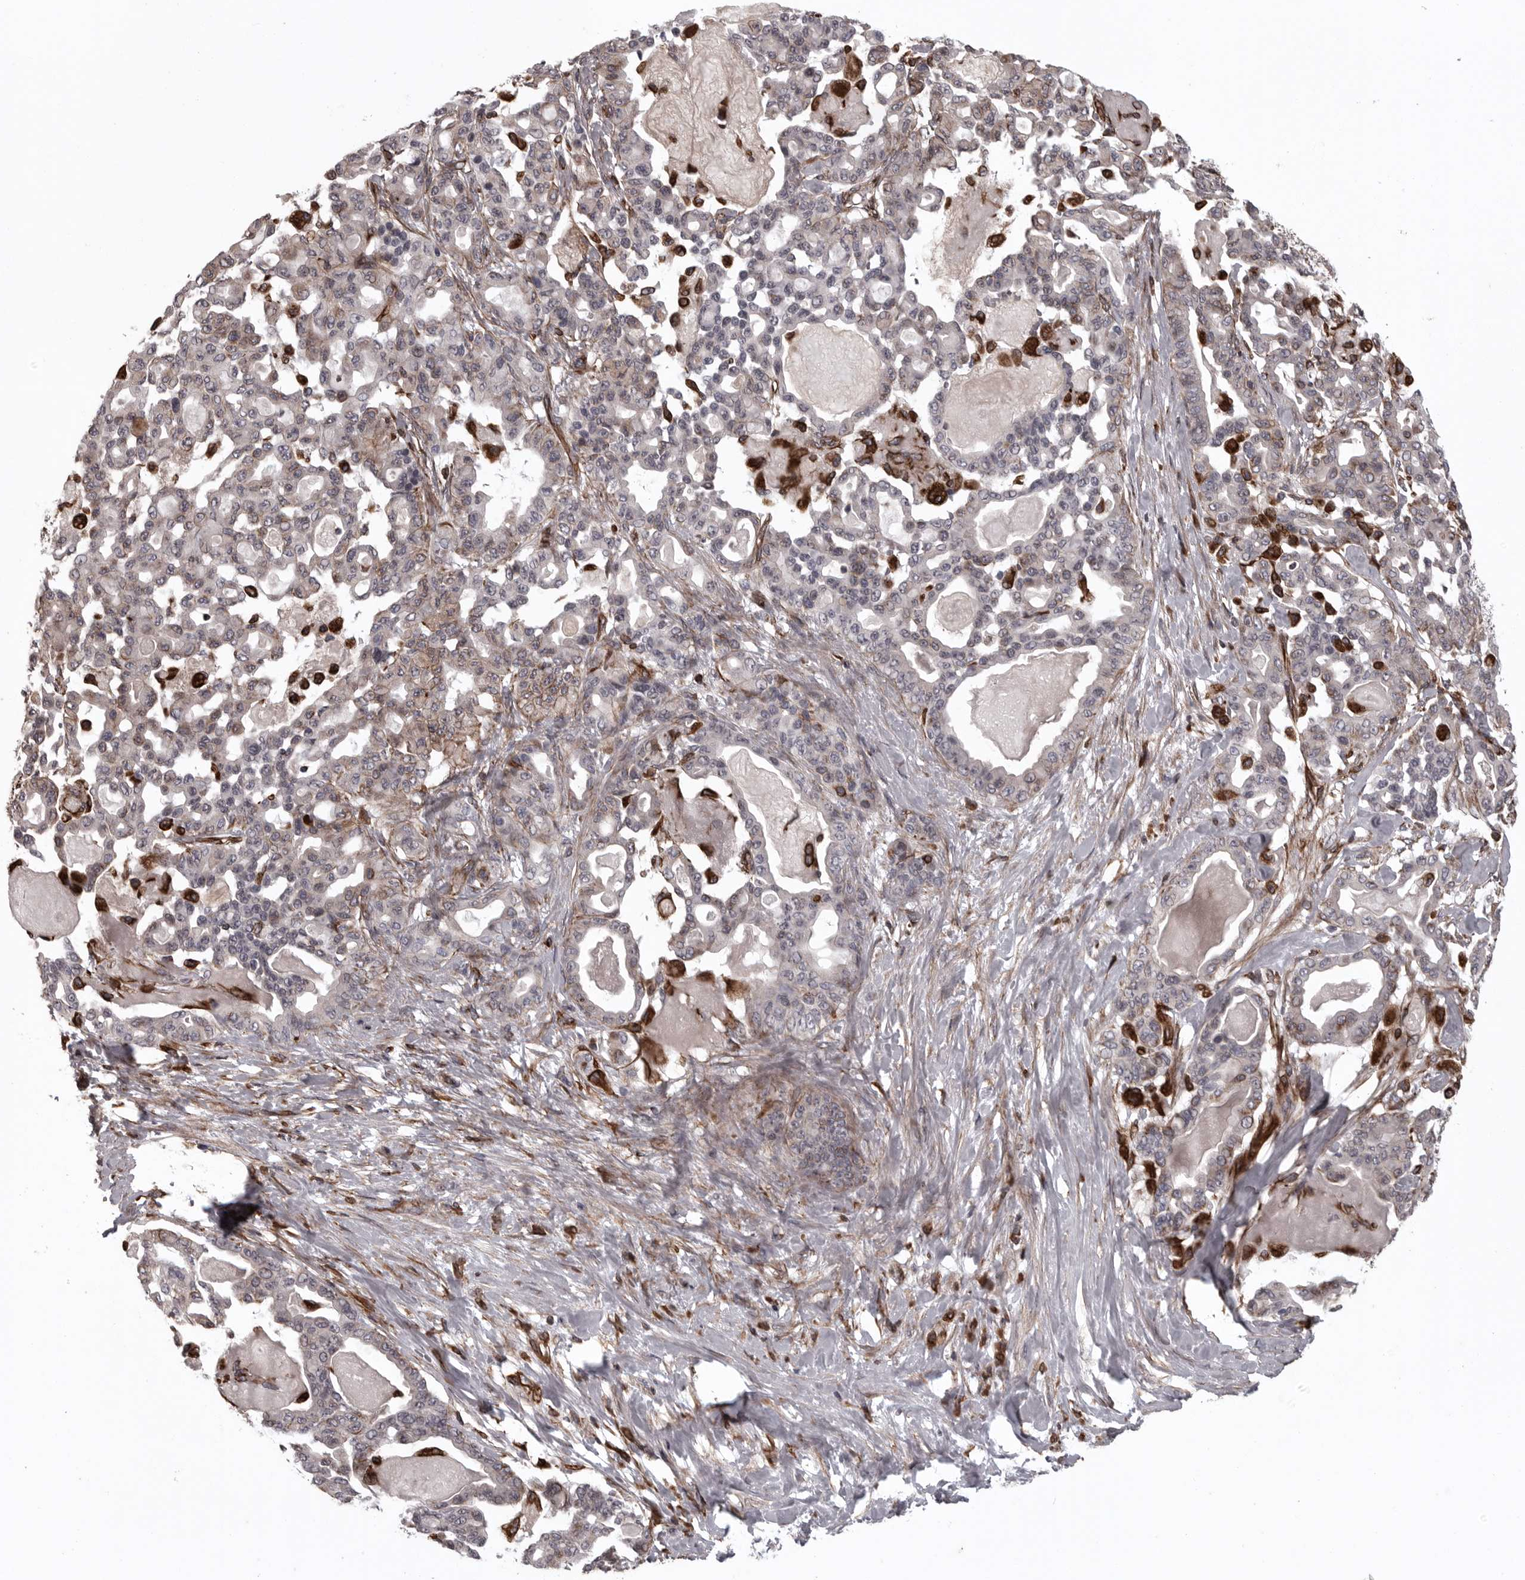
{"staining": {"intensity": "weak", "quantity": "25%-75%", "location": "cytoplasmic/membranous"}, "tissue": "pancreatic cancer", "cell_type": "Tumor cells", "image_type": "cancer", "snomed": [{"axis": "morphology", "description": "Adenocarcinoma, NOS"}, {"axis": "topography", "description": "Pancreas"}], "caption": "Immunohistochemical staining of human pancreatic cancer reveals low levels of weak cytoplasmic/membranous positivity in approximately 25%-75% of tumor cells.", "gene": "FAAP100", "patient": {"sex": "male", "age": 63}}